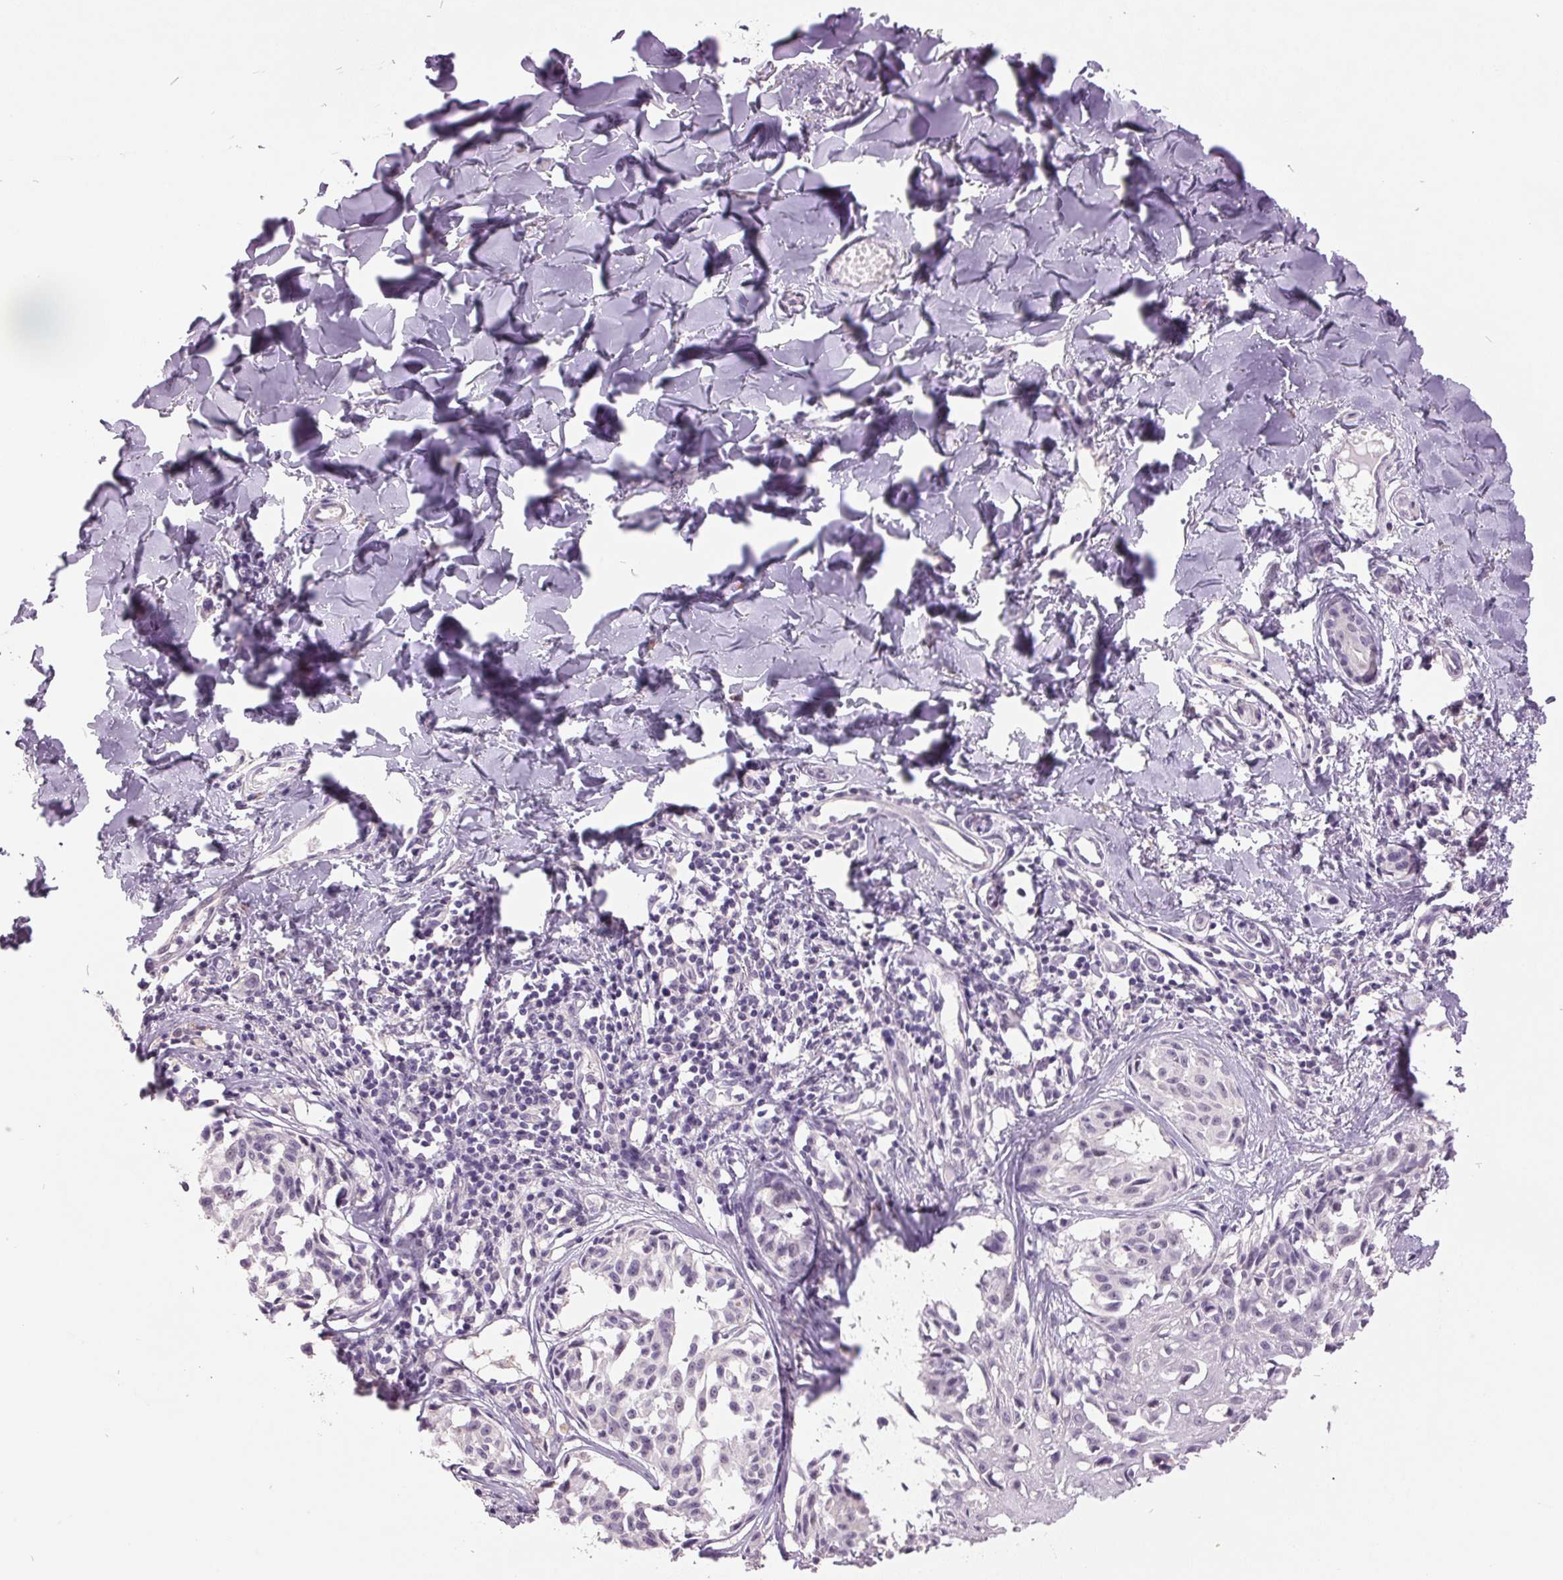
{"staining": {"intensity": "negative", "quantity": "none", "location": "none"}, "tissue": "melanoma", "cell_type": "Tumor cells", "image_type": "cancer", "snomed": [{"axis": "morphology", "description": "Malignant melanoma, NOS"}, {"axis": "topography", "description": "Skin"}], "caption": "Malignant melanoma stained for a protein using immunohistochemistry (IHC) displays no expression tumor cells.", "gene": "C2orf16", "patient": {"sex": "male", "age": 51}}